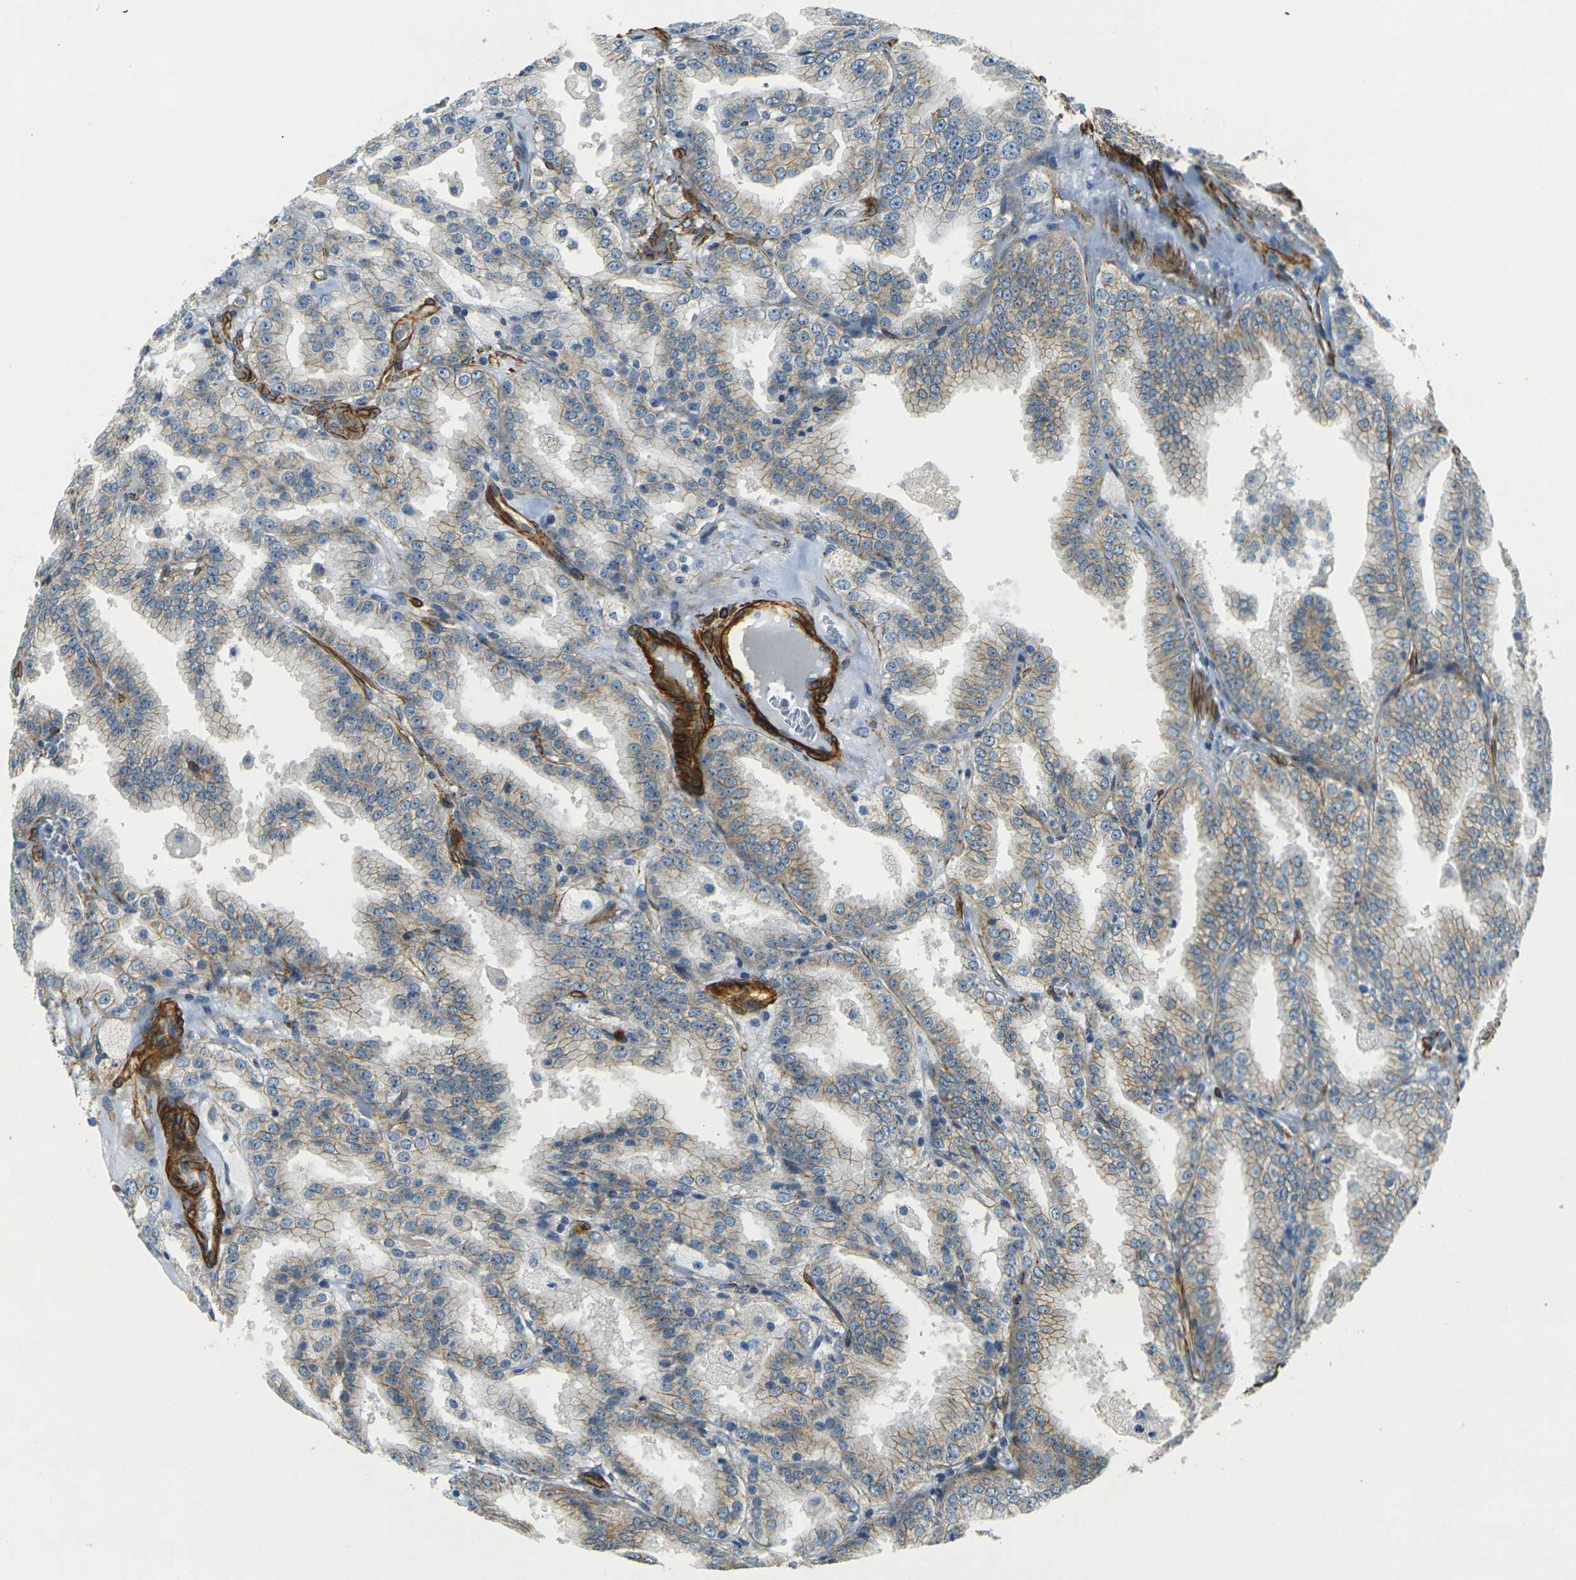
{"staining": {"intensity": "weak", "quantity": ">75%", "location": "cytoplasmic/membranous"}, "tissue": "prostate cancer", "cell_type": "Tumor cells", "image_type": "cancer", "snomed": [{"axis": "morphology", "description": "Adenocarcinoma, High grade"}, {"axis": "topography", "description": "Prostate"}], "caption": "Prostate adenocarcinoma (high-grade) was stained to show a protein in brown. There is low levels of weak cytoplasmic/membranous positivity in about >75% of tumor cells.", "gene": "EPHA7", "patient": {"sex": "male", "age": 61}}